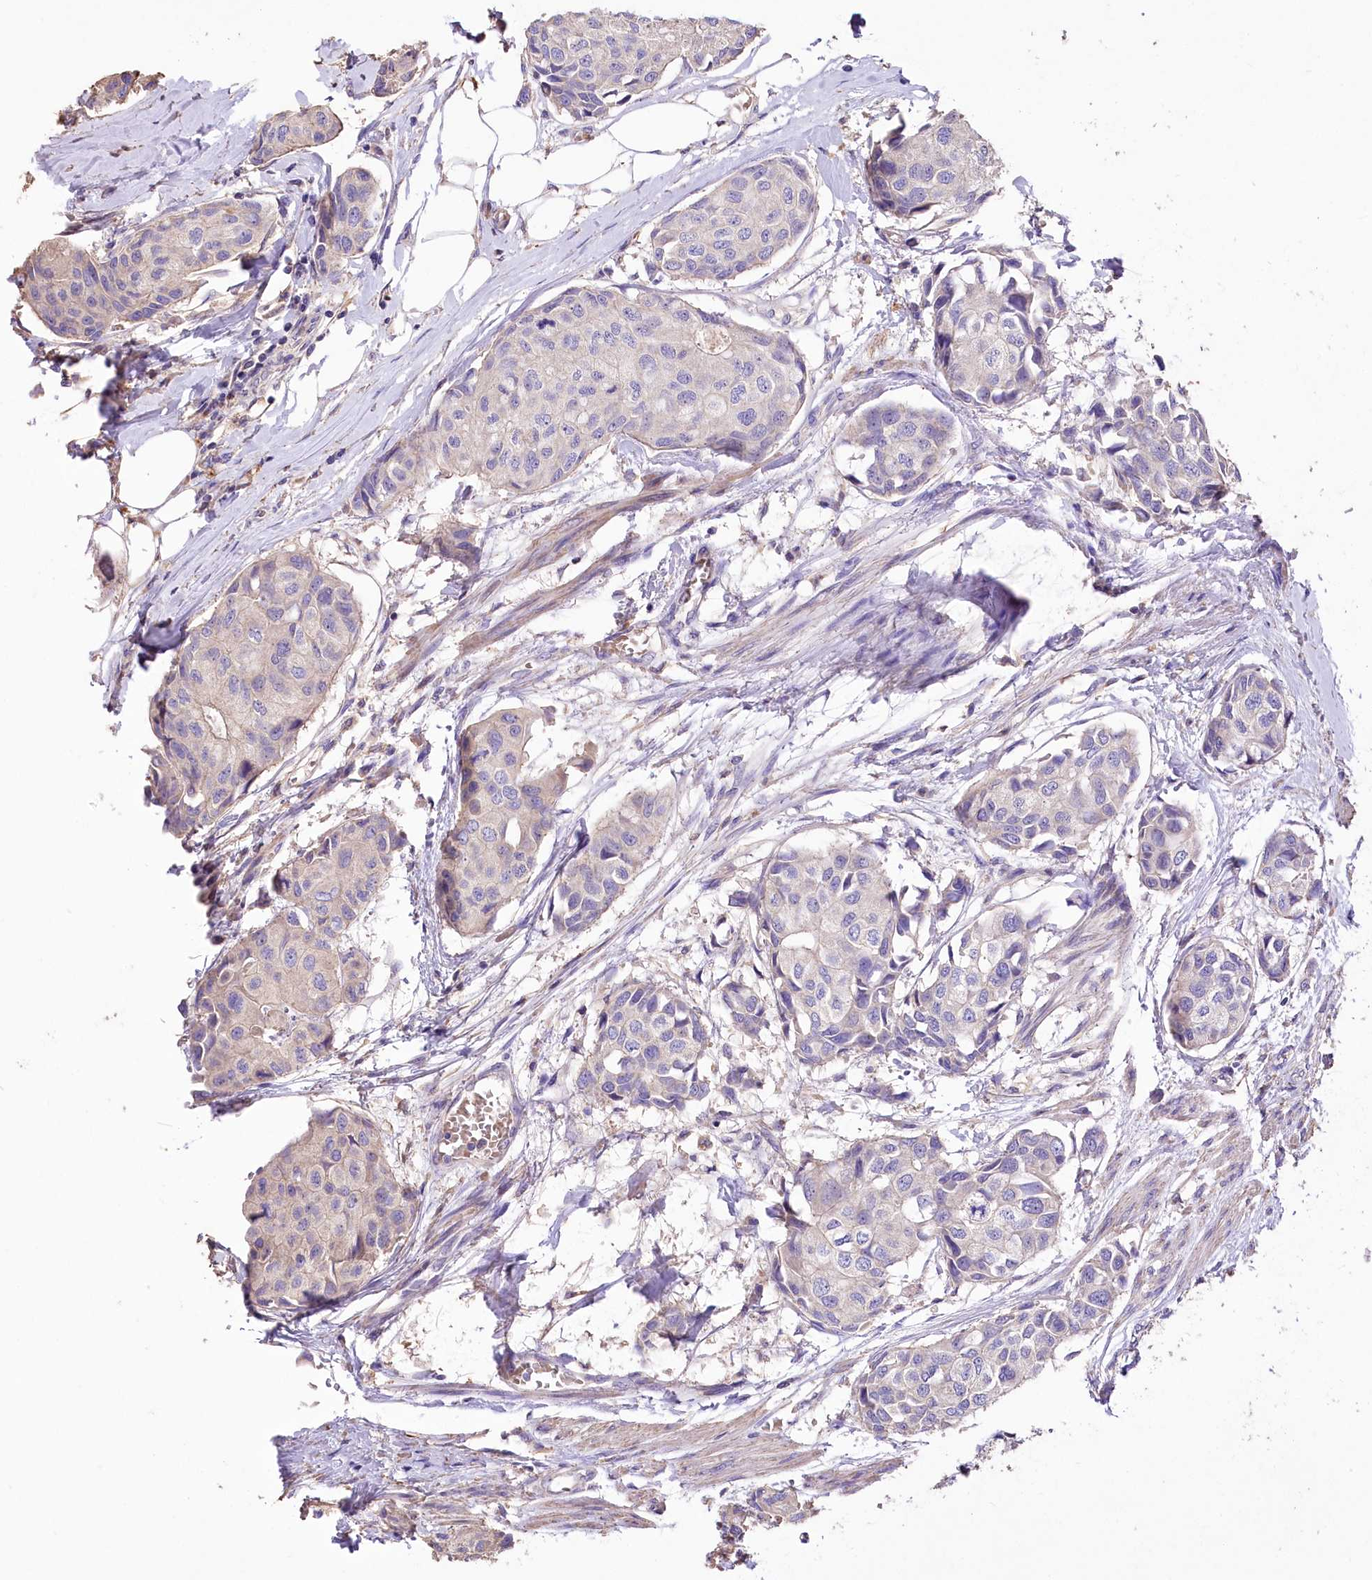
{"staining": {"intensity": "weak", "quantity": "<25%", "location": "cytoplasmic/membranous"}, "tissue": "breast cancer", "cell_type": "Tumor cells", "image_type": "cancer", "snomed": [{"axis": "morphology", "description": "Duct carcinoma"}, {"axis": "topography", "description": "Breast"}], "caption": "Micrograph shows no significant protein staining in tumor cells of breast invasive ductal carcinoma.", "gene": "PCYOX1L", "patient": {"sex": "female", "age": 80}}